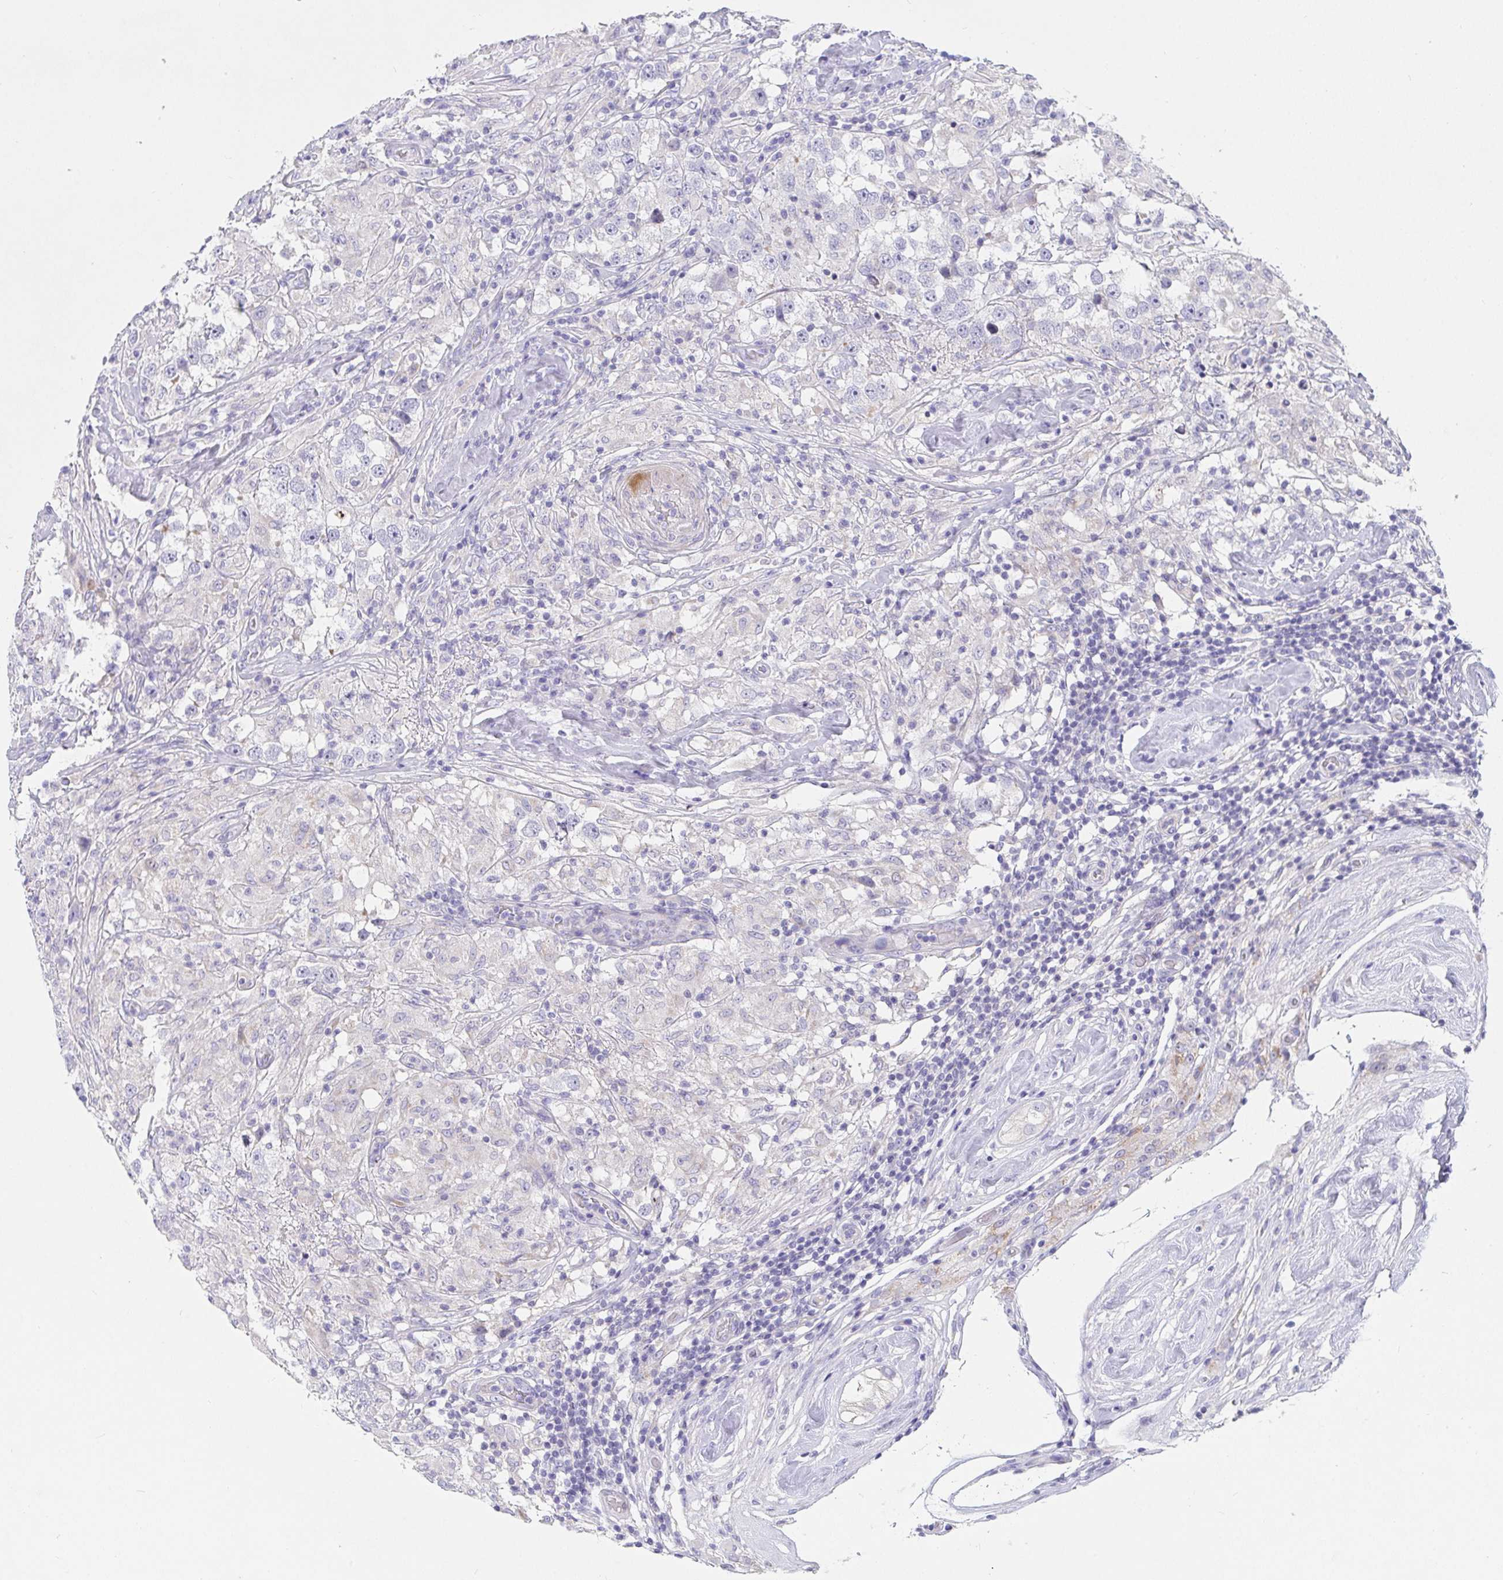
{"staining": {"intensity": "negative", "quantity": "none", "location": "none"}, "tissue": "testis cancer", "cell_type": "Tumor cells", "image_type": "cancer", "snomed": [{"axis": "morphology", "description": "Seminoma, NOS"}, {"axis": "topography", "description": "Testis"}], "caption": "DAB immunohistochemical staining of testis cancer exhibits no significant staining in tumor cells. Brightfield microscopy of immunohistochemistry stained with DAB (3,3'-diaminobenzidine) (brown) and hematoxylin (blue), captured at high magnification.", "gene": "ZNF561", "patient": {"sex": "male", "age": 46}}